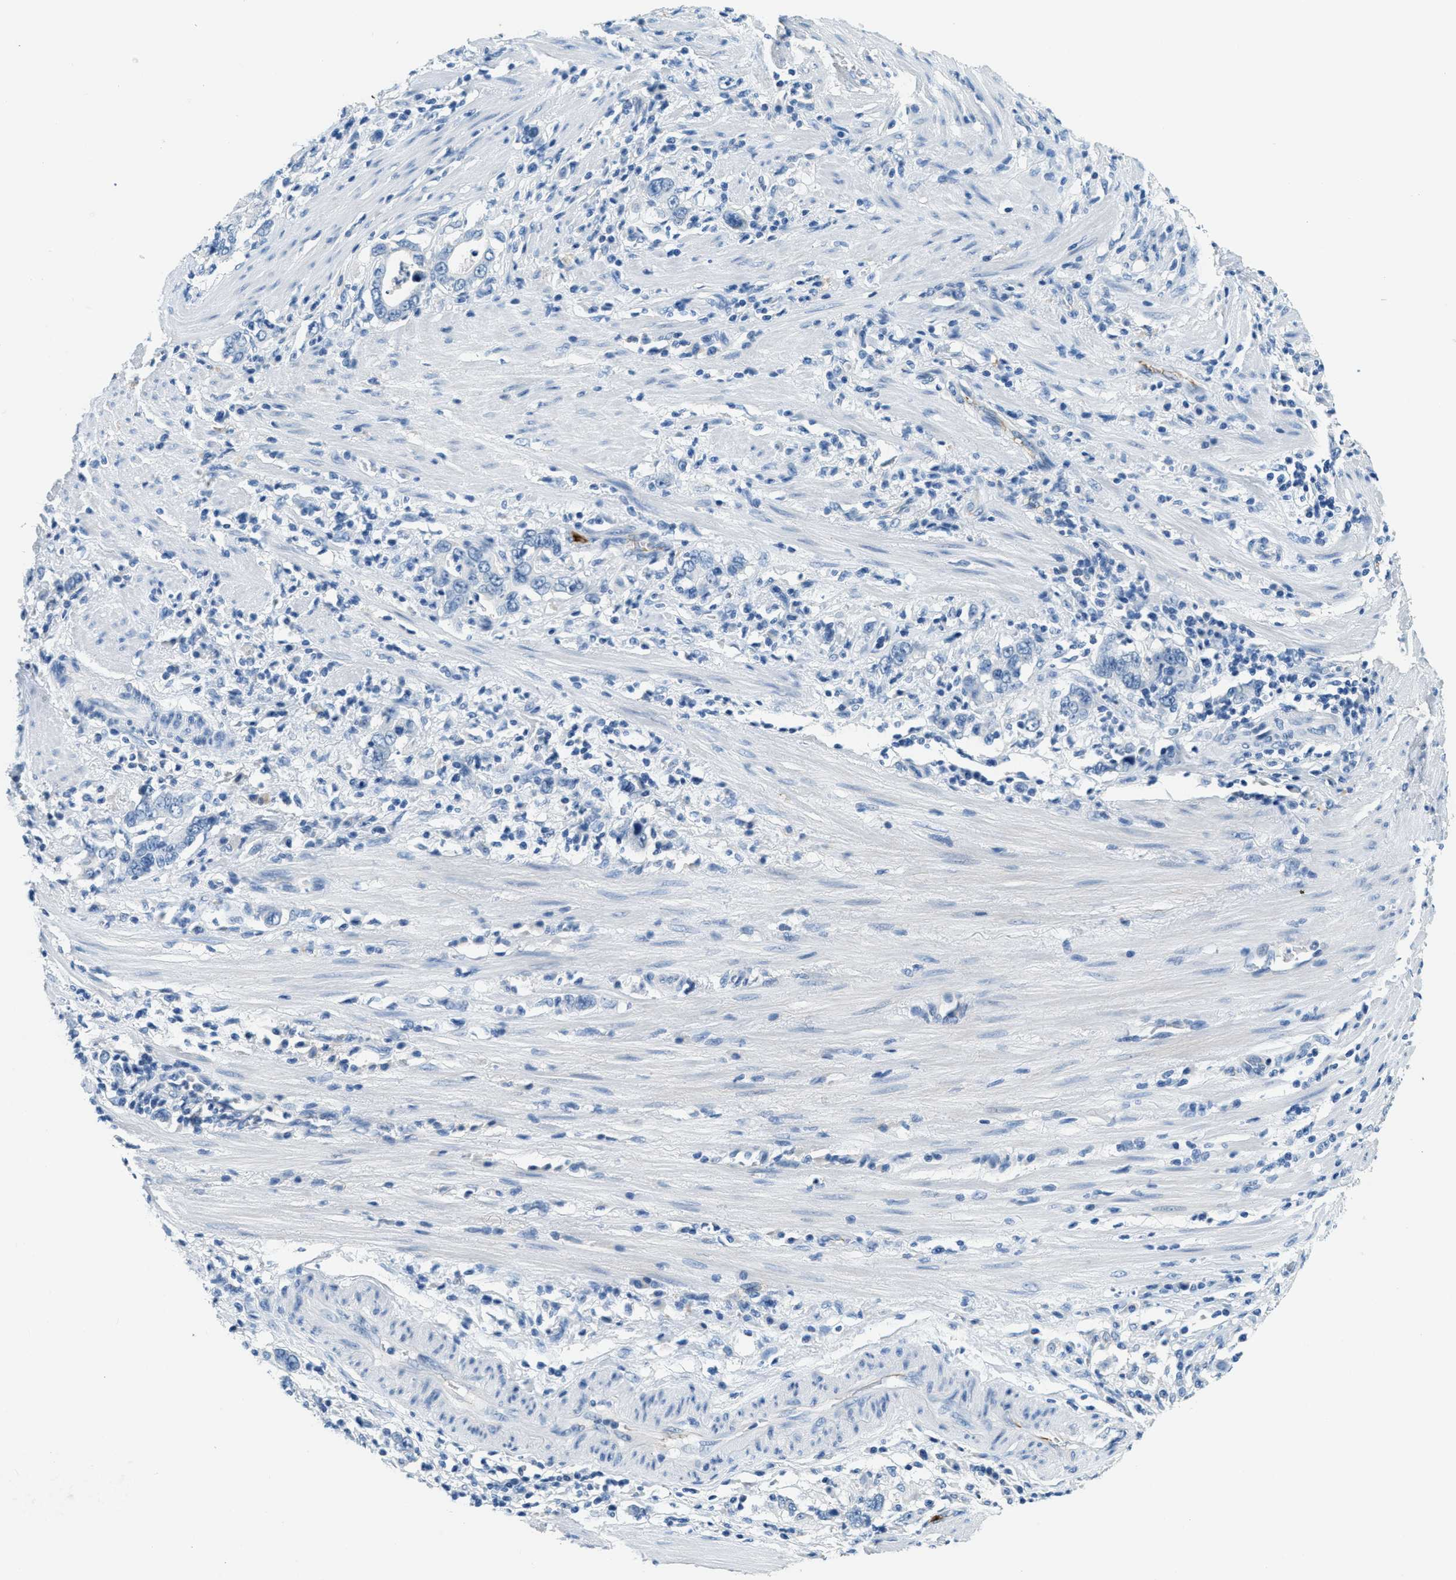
{"staining": {"intensity": "negative", "quantity": "none", "location": "none"}, "tissue": "stomach cancer", "cell_type": "Tumor cells", "image_type": "cancer", "snomed": [{"axis": "morphology", "description": "Adenocarcinoma, NOS"}, {"axis": "topography", "description": "Stomach, lower"}], "caption": "IHC of stomach adenocarcinoma exhibits no expression in tumor cells. (Immunohistochemistry (ihc), brightfield microscopy, high magnification).", "gene": "A2M", "patient": {"sex": "female", "age": 72}}